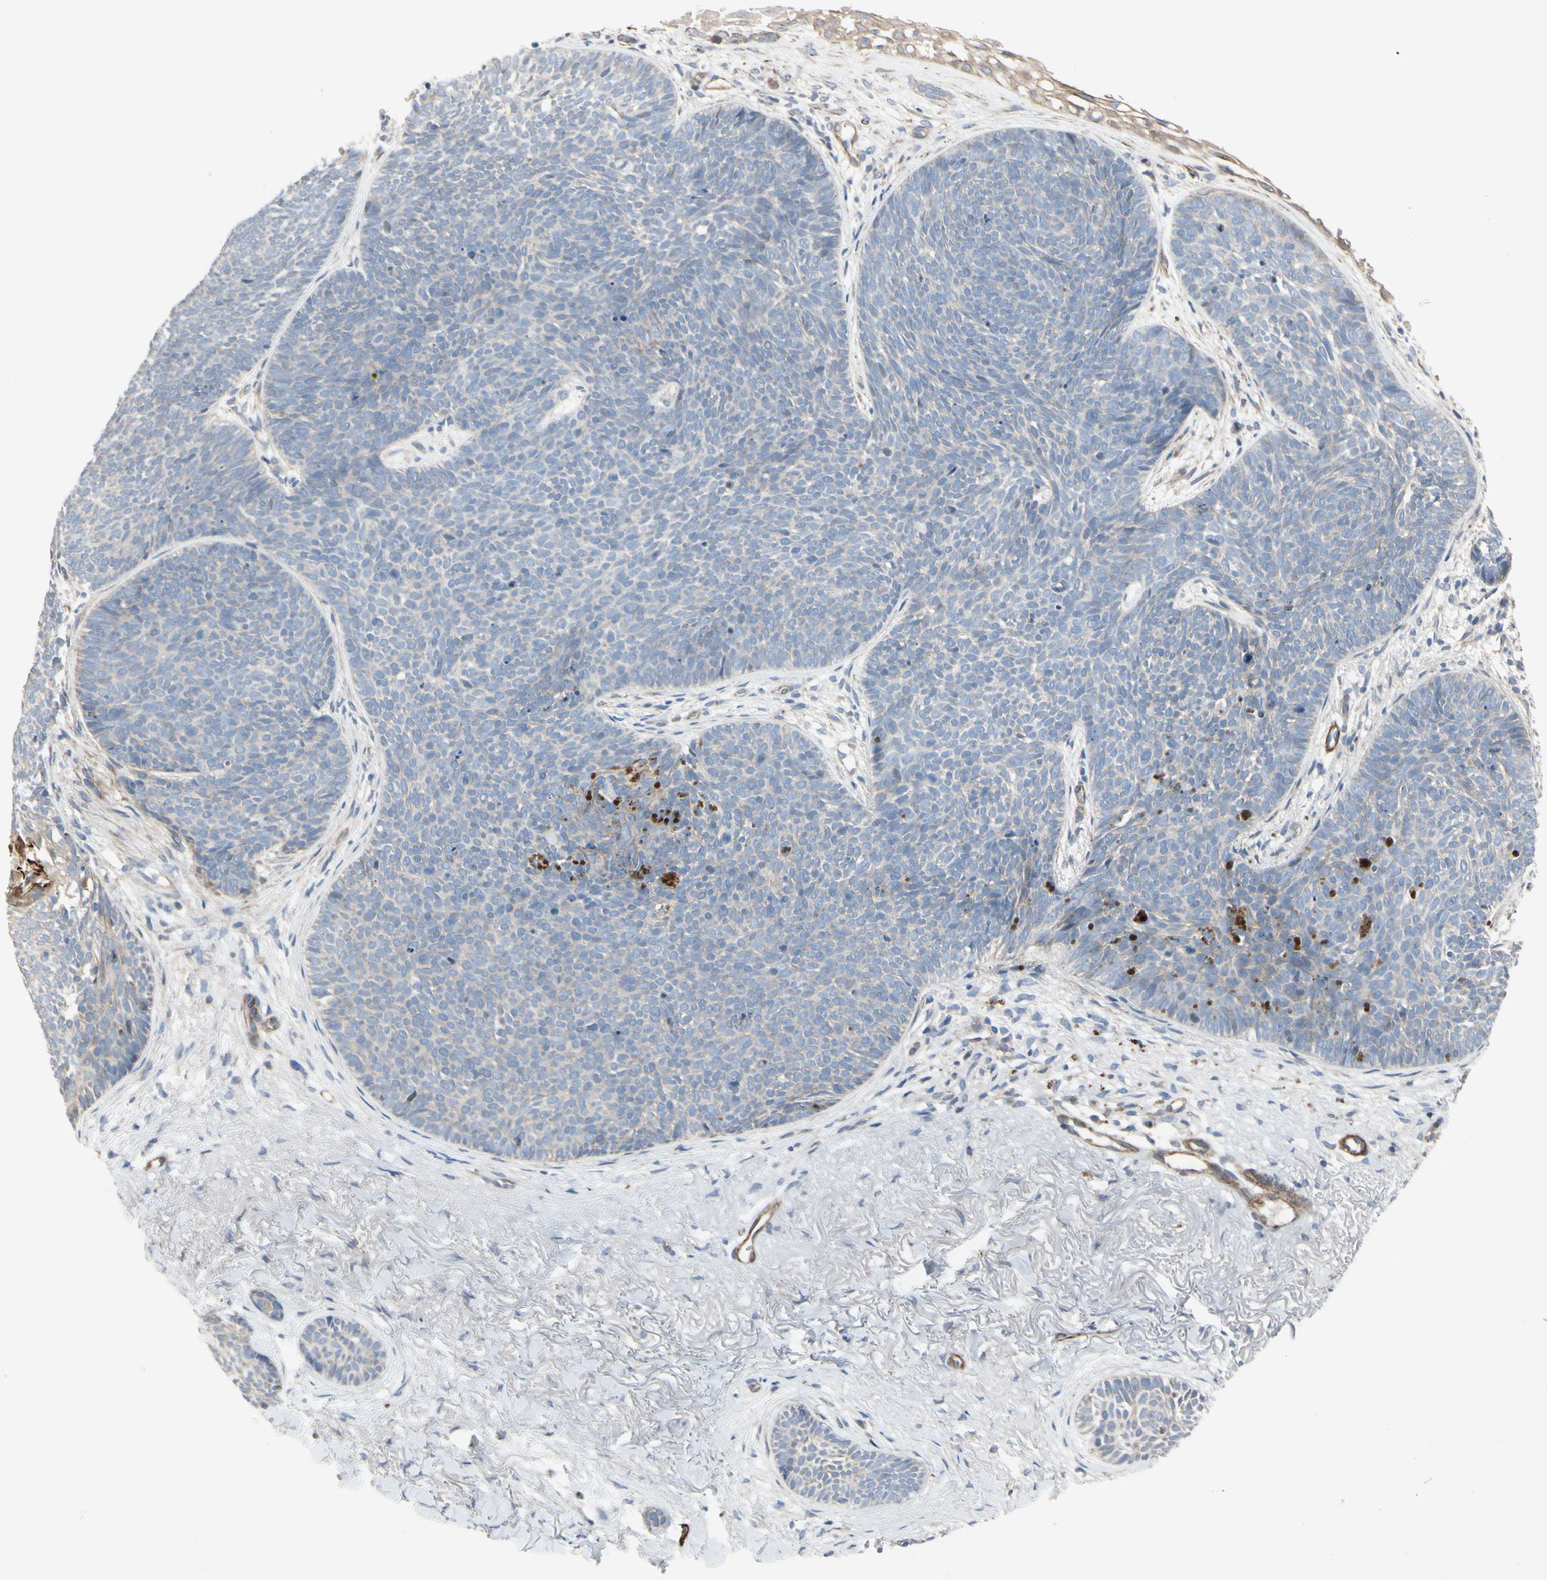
{"staining": {"intensity": "negative", "quantity": "none", "location": "none"}, "tissue": "skin cancer", "cell_type": "Tumor cells", "image_type": "cancer", "snomed": [{"axis": "morphology", "description": "Basal cell carcinoma"}, {"axis": "topography", "description": "Skin"}], "caption": "IHC image of neoplastic tissue: human skin cancer stained with DAB displays no significant protein positivity in tumor cells.", "gene": "TPM1", "patient": {"sex": "female", "age": 70}}